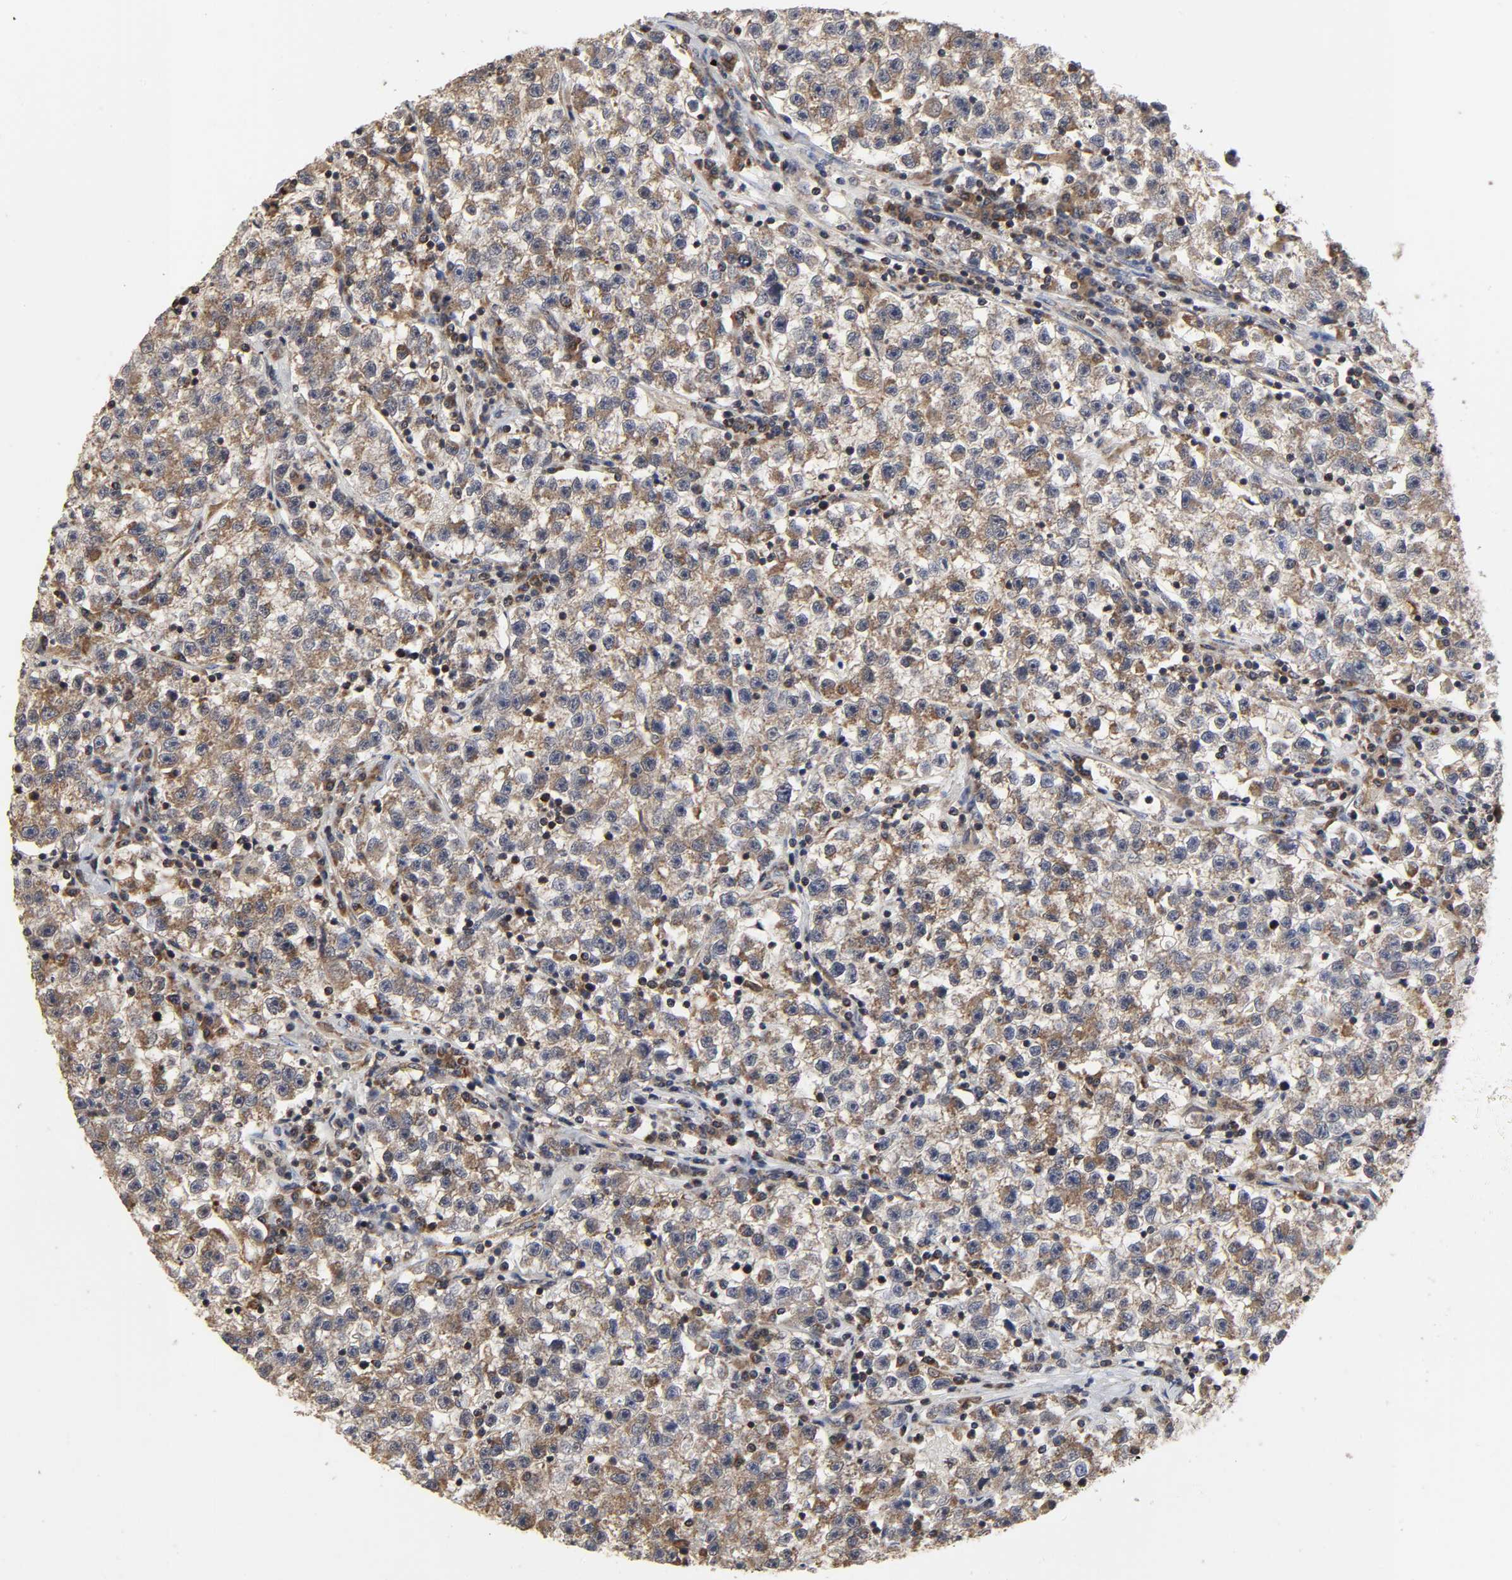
{"staining": {"intensity": "moderate", "quantity": ">75%", "location": "cytoplasmic/membranous"}, "tissue": "testis cancer", "cell_type": "Tumor cells", "image_type": "cancer", "snomed": [{"axis": "morphology", "description": "Seminoma, NOS"}, {"axis": "topography", "description": "Testis"}], "caption": "Immunohistochemistry (DAB) staining of testis seminoma exhibits moderate cytoplasmic/membranous protein positivity in approximately >75% of tumor cells.", "gene": "COX6B1", "patient": {"sex": "male", "age": 22}}